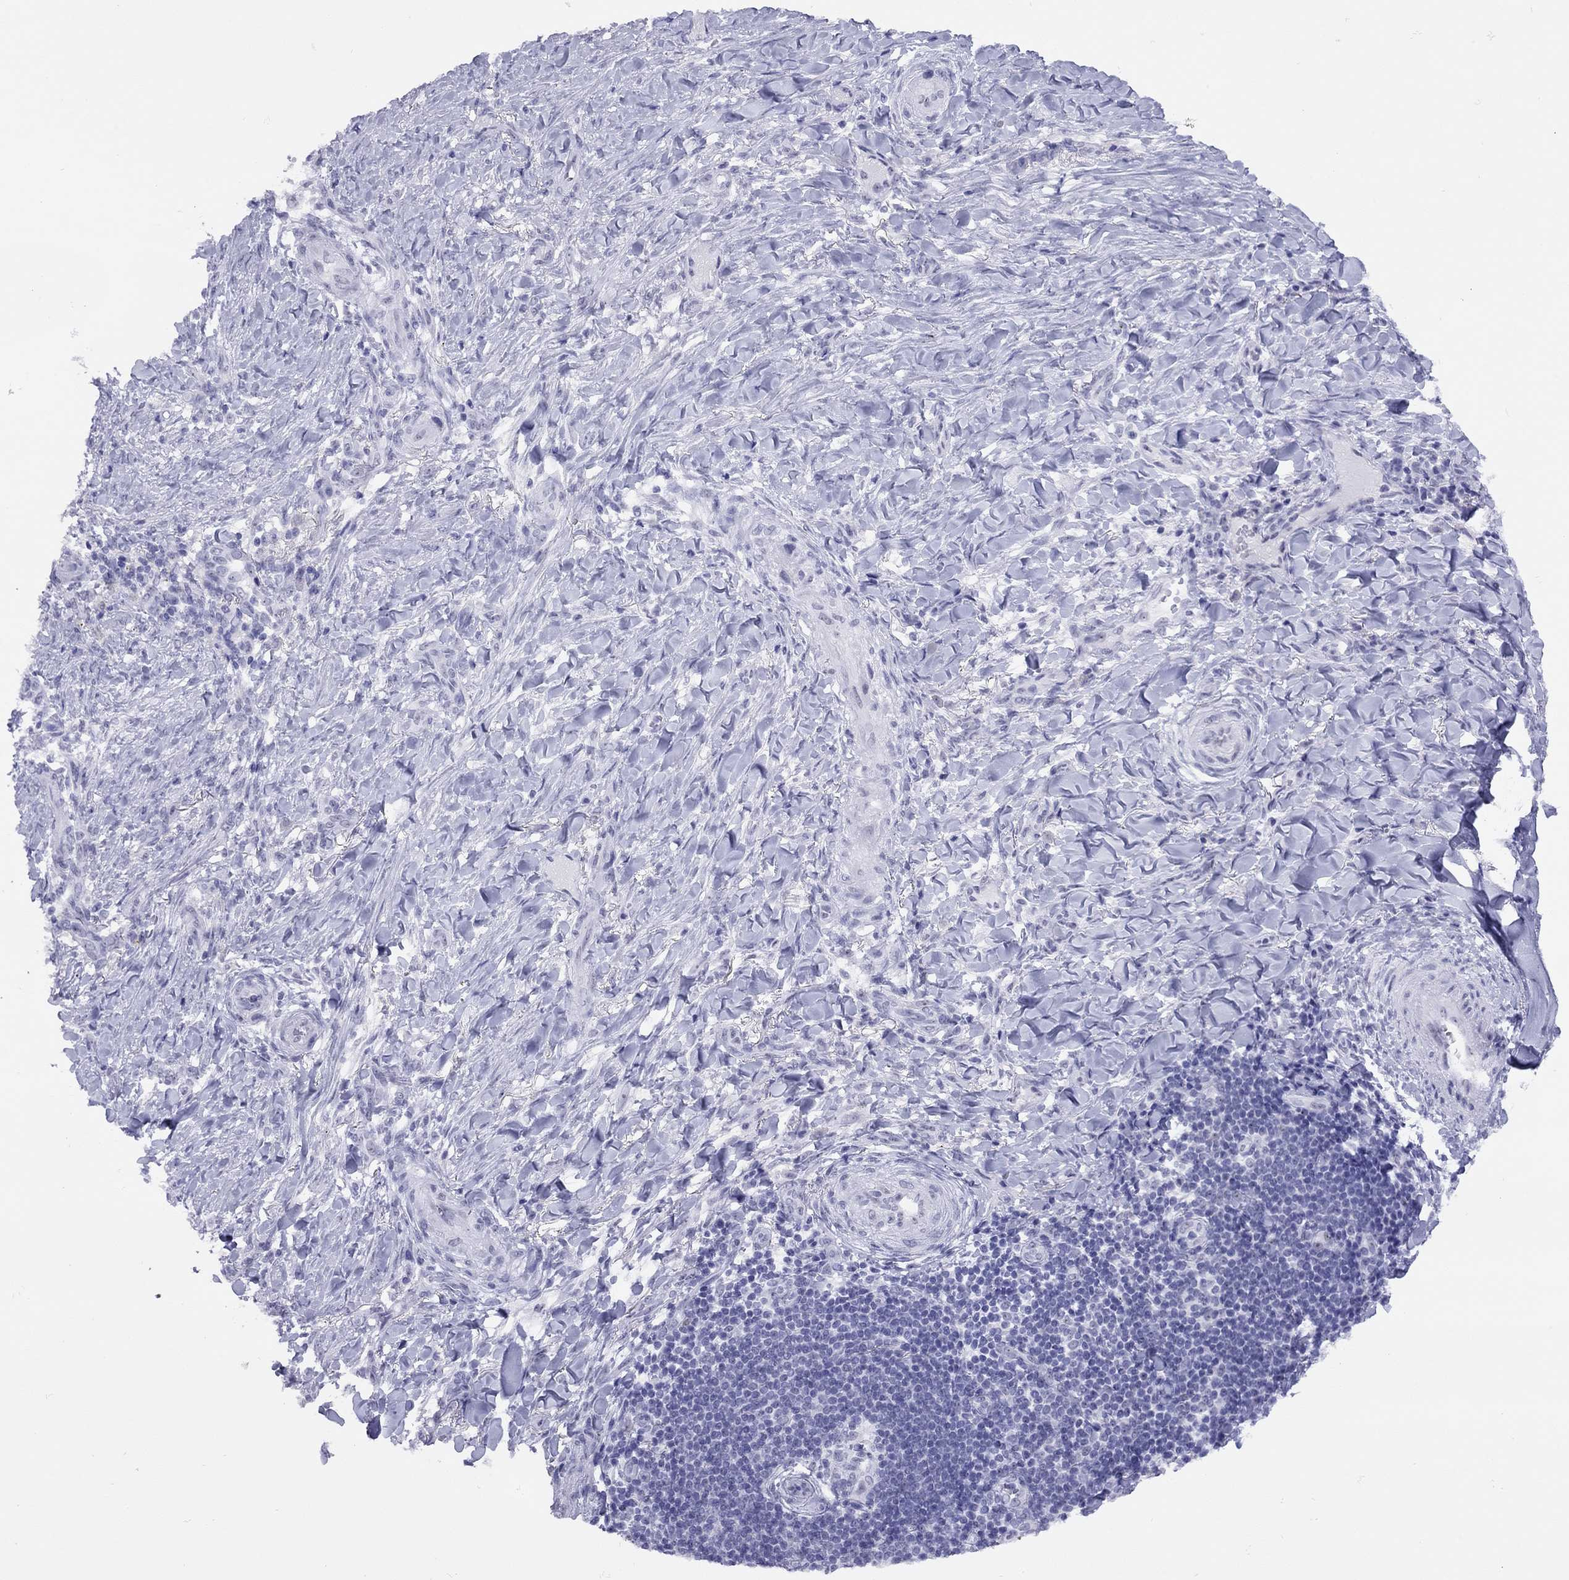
{"staining": {"intensity": "negative", "quantity": "none", "location": "none"}, "tissue": "skin cancer", "cell_type": "Tumor cells", "image_type": "cancer", "snomed": [{"axis": "morphology", "description": "Basal cell carcinoma"}, {"axis": "topography", "description": "Skin"}], "caption": "DAB (3,3'-diaminobenzidine) immunohistochemical staining of human skin cancer (basal cell carcinoma) exhibits no significant positivity in tumor cells.", "gene": "LYAR", "patient": {"sex": "female", "age": 69}}